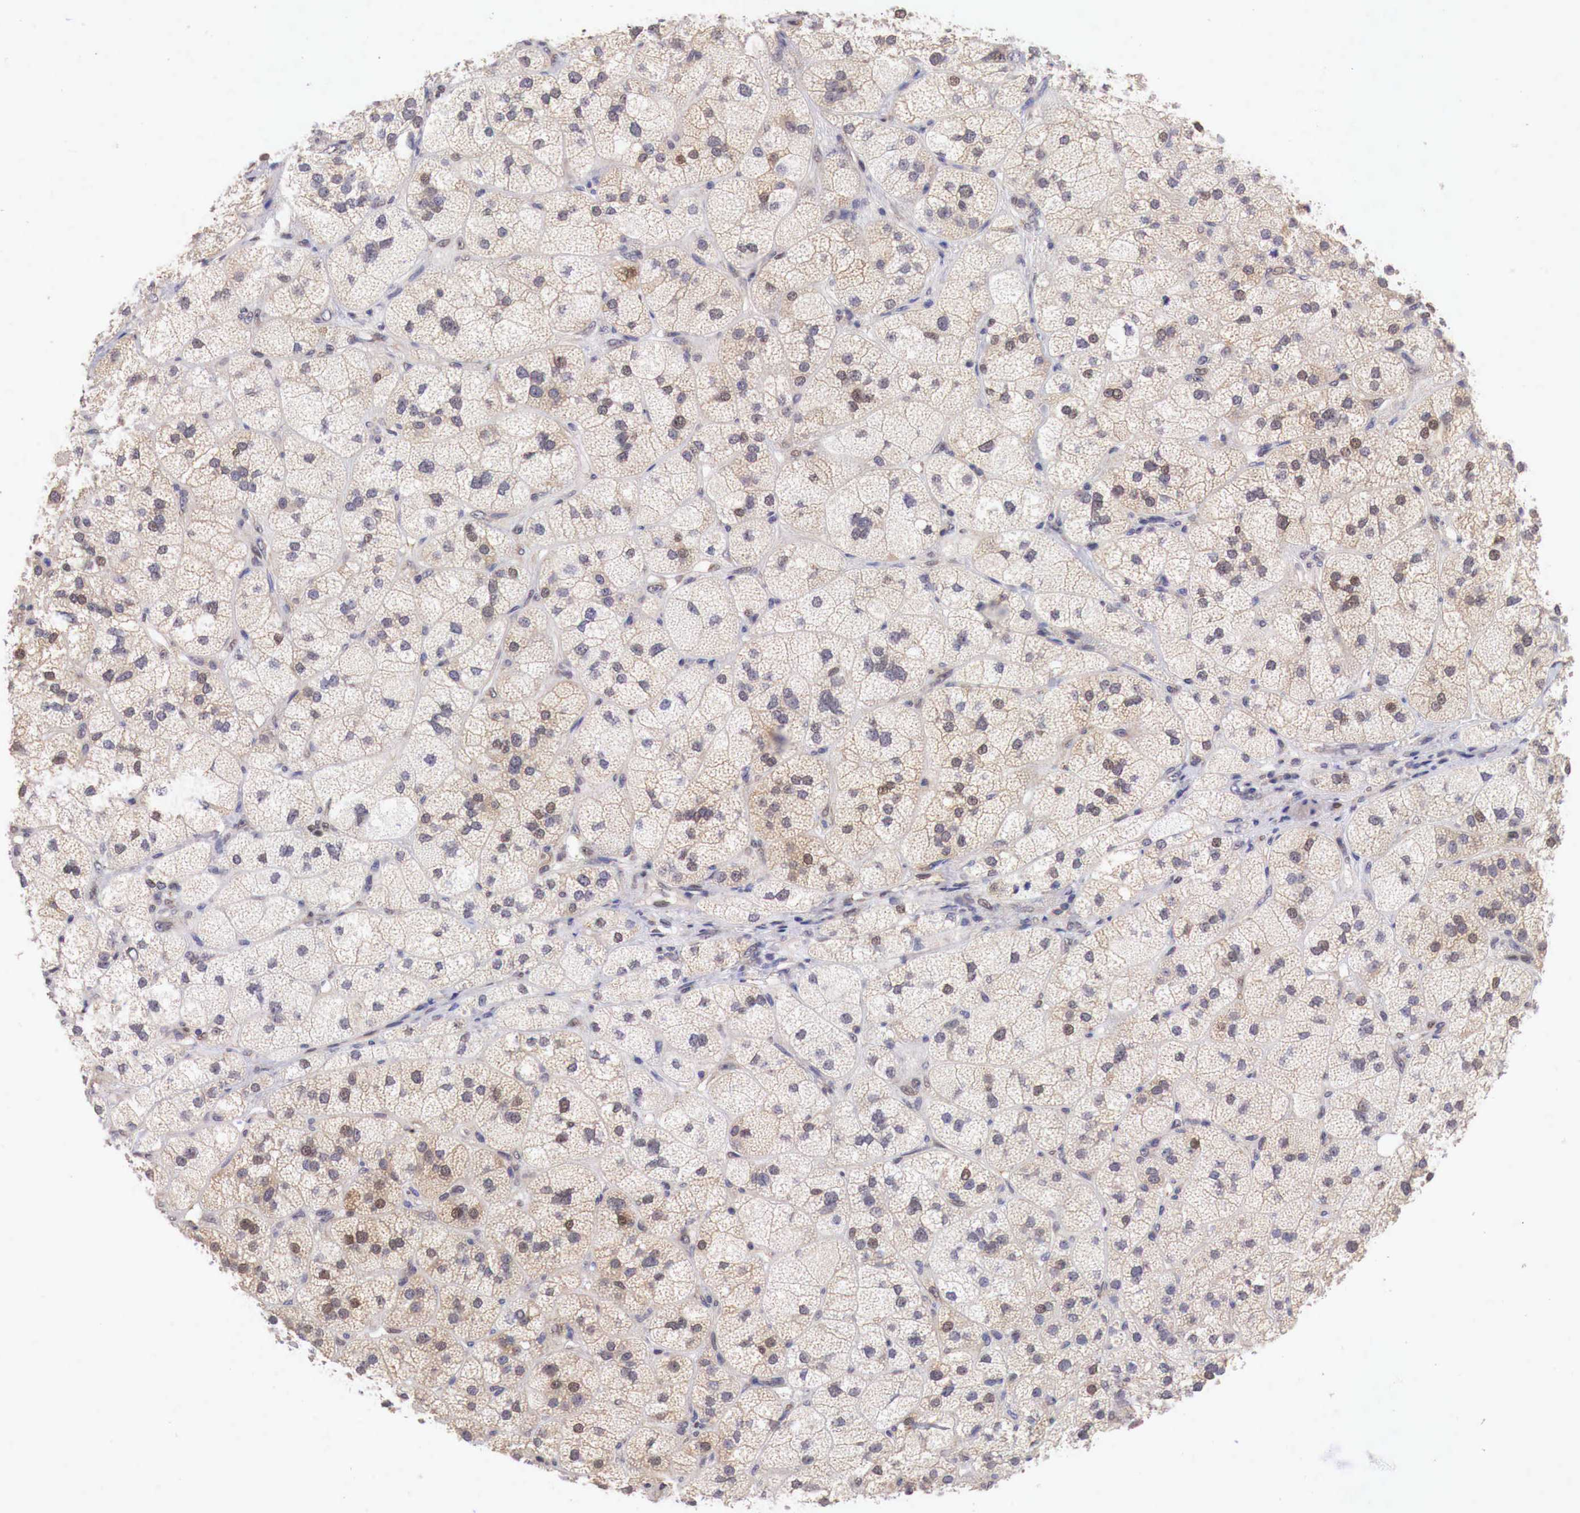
{"staining": {"intensity": "moderate", "quantity": "25%-75%", "location": "cytoplasmic/membranous,nuclear"}, "tissue": "adrenal gland", "cell_type": "Glandular cells", "image_type": "normal", "snomed": [{"axis": "morphology", "description": "Normal tissue, NOS"}, {"axis": "topography", "description": "Adrenal gland"}], "caption": "The immunohistochemical stain highlights moderate cytoplasmic/membranous,nuclear staining in glandular cells of unremarkable adrenal gland.", "gene": "PABIR2", "patient": {"sex": "female", "age": 60}}